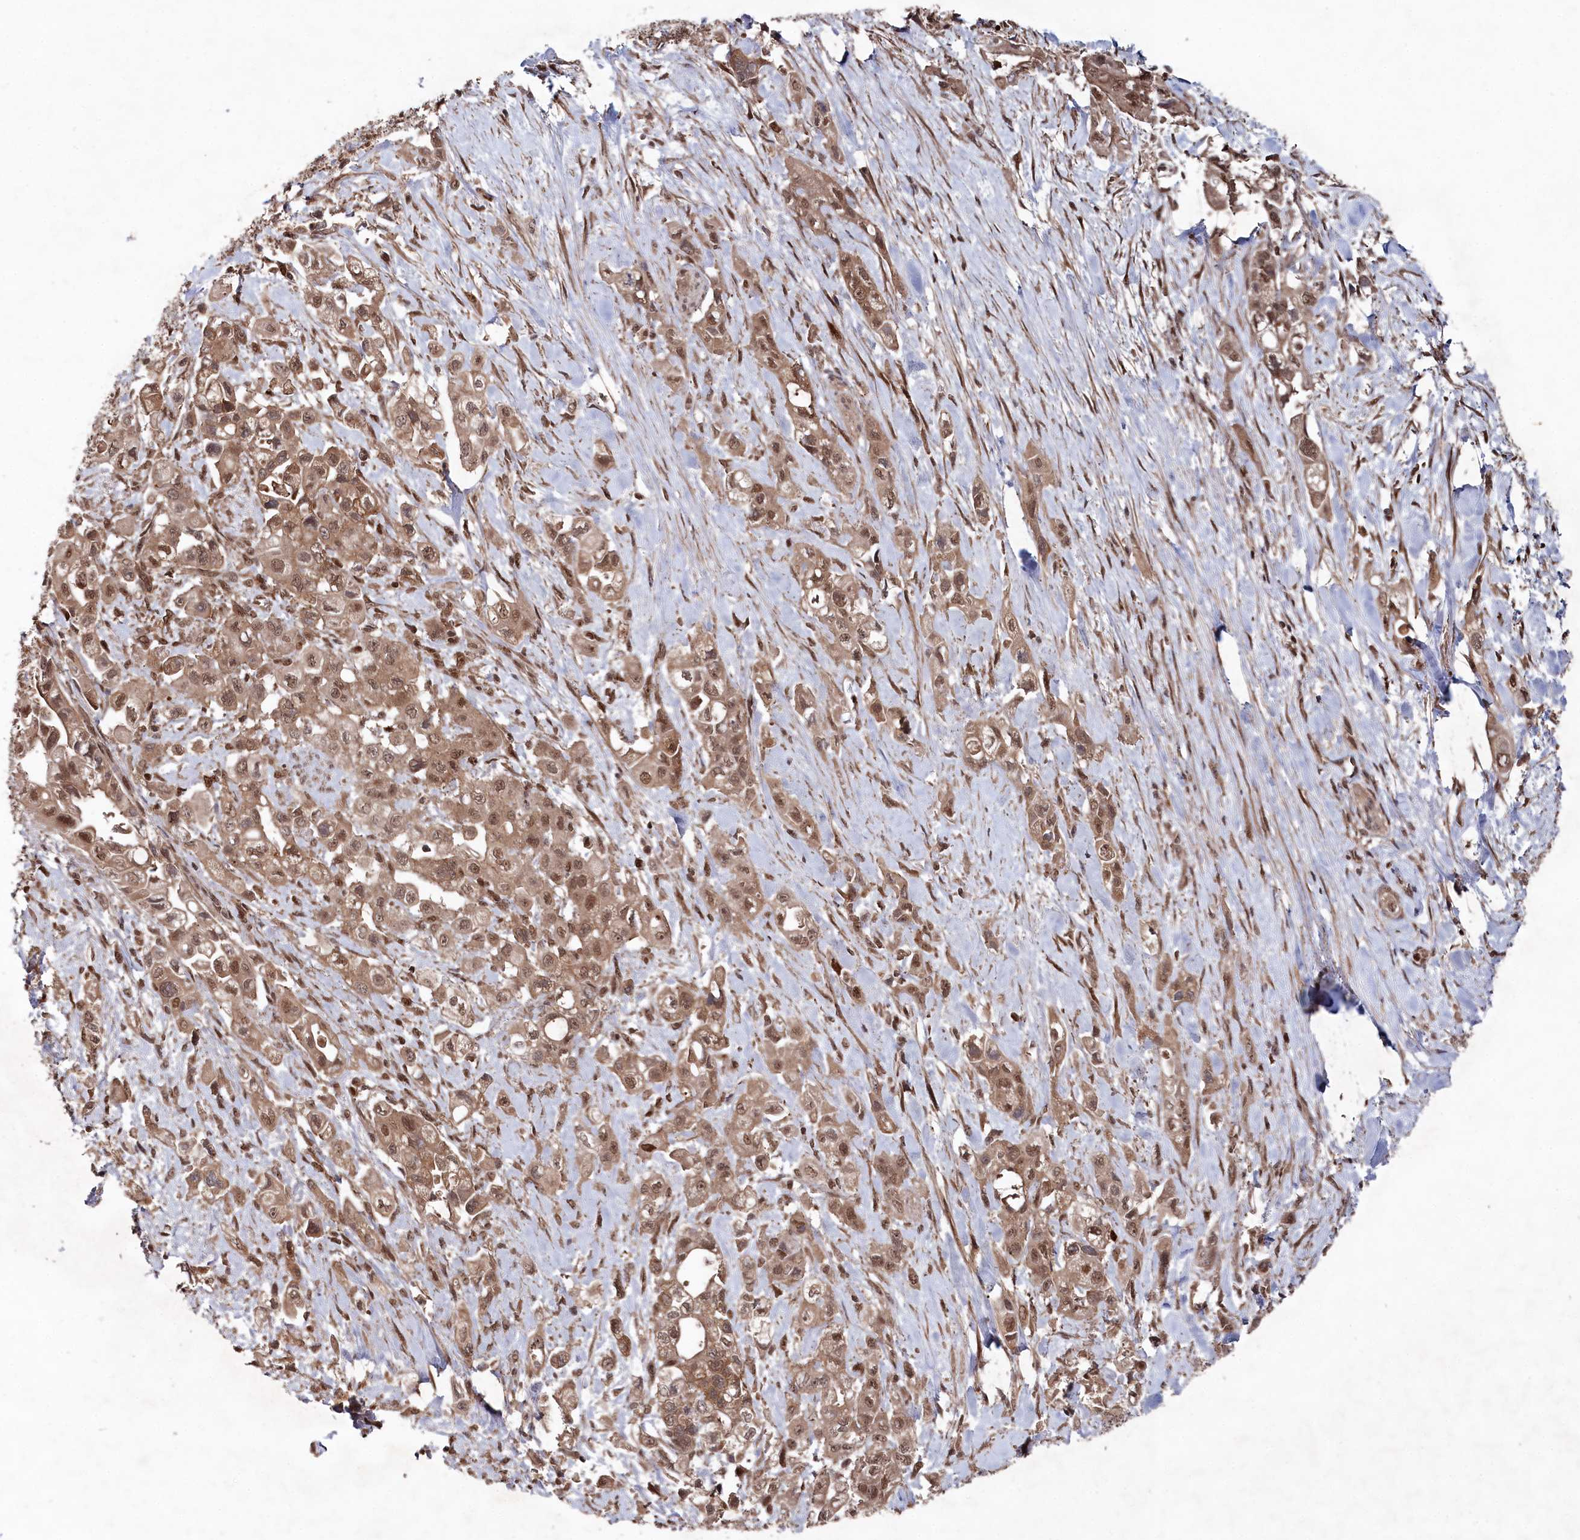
{"staining": {"intensity": "moderate", "quantity": ">75%", "location": "nuclear"}, "tissue": "pancreatic cancer", "cell_type": "Tumor cells", "image_type": "cancer", "snomed": [{"axis": "morphology", "description": "Adenocarcinoma, NOS"}, {"axis": "topography", "description": "Pancreas"}], "caption": "Immunohistochemistry of human pancreatic cancer displays medium levels of moderate nuclear staining in approximately >75% of tumor cells.", "gene": "BORCS7", "patient": {"sex": "female", "age": 66}}